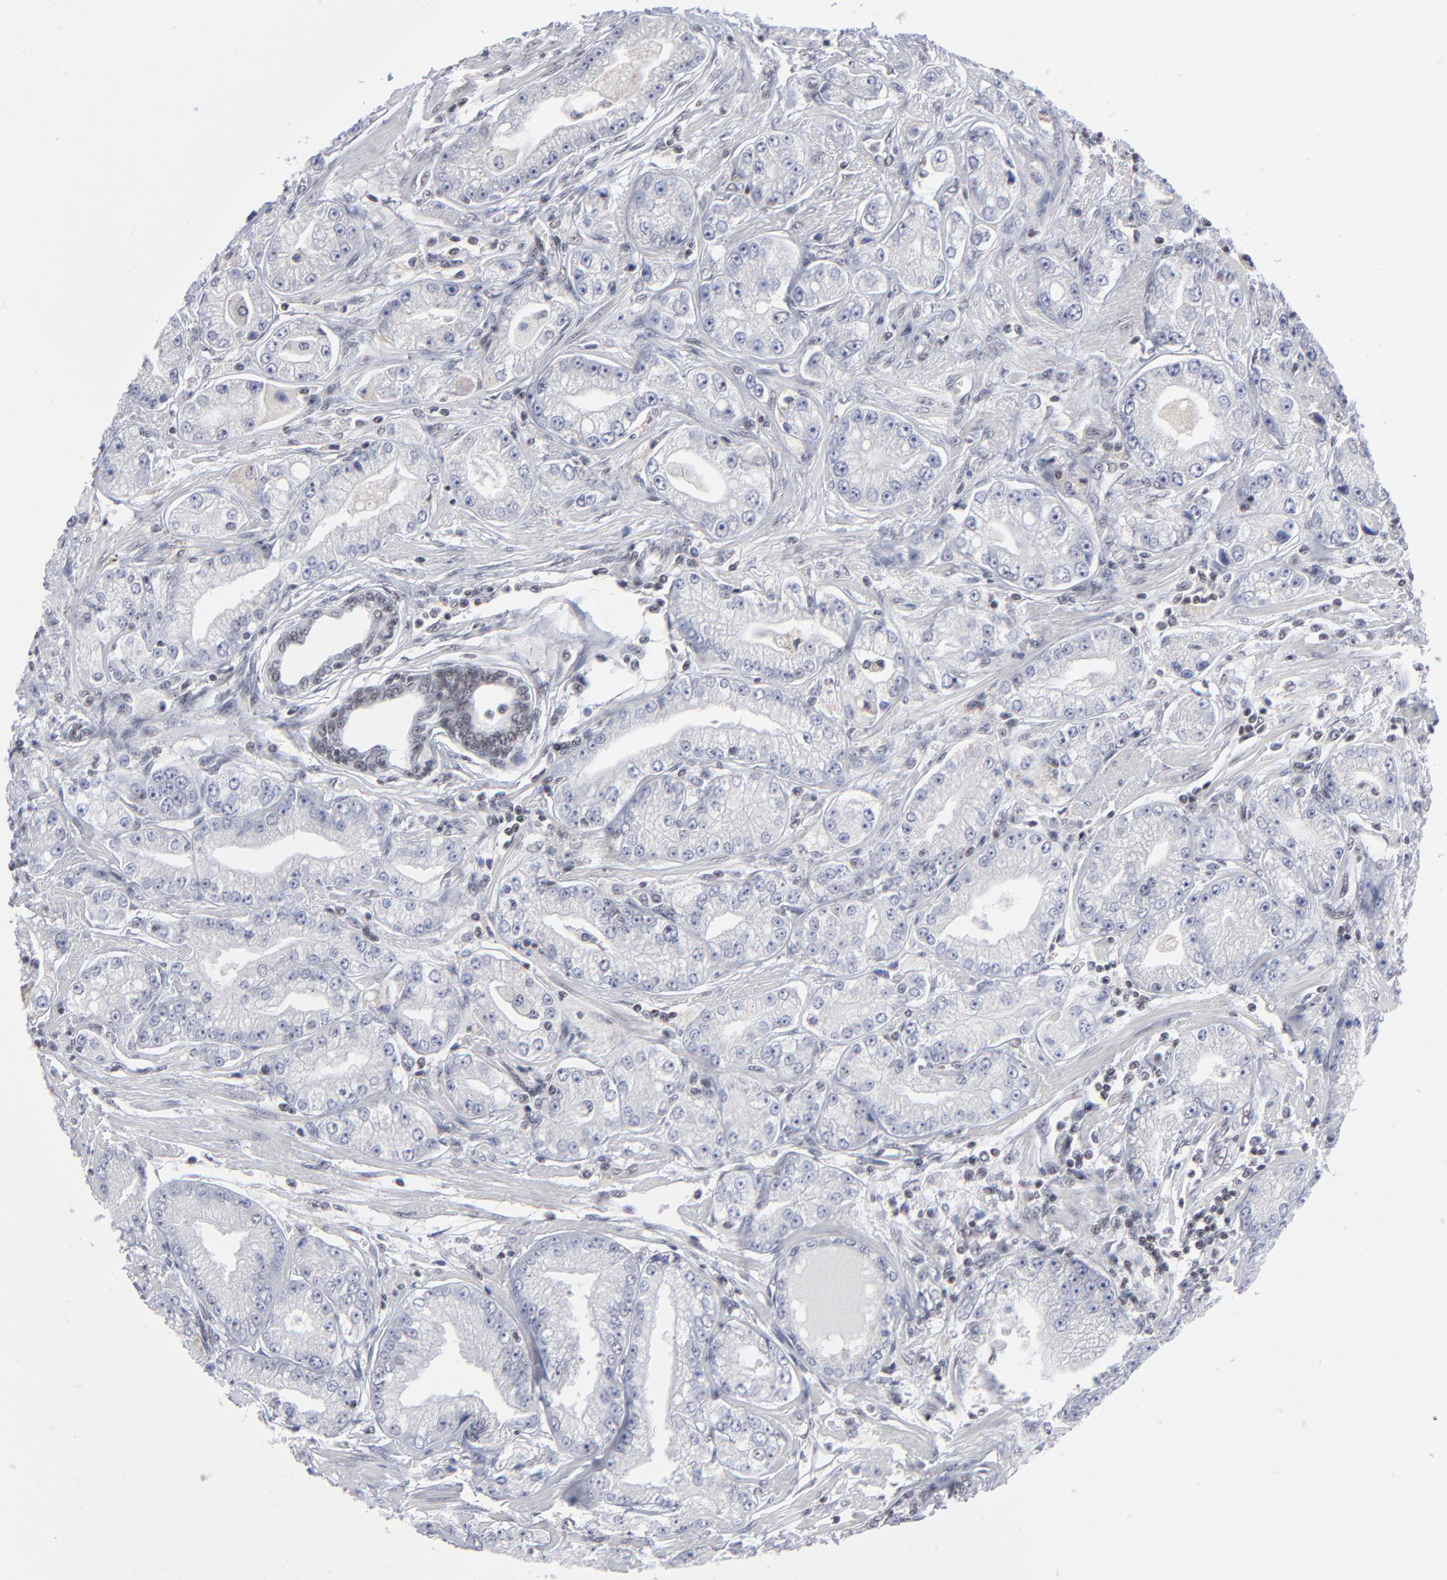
{"staining": {"intensity": "negative", "quantity": "none", "location": "none"}, "tissue": "prostate cancer", "cell_type": "Tumor cells", "image_type": "cancer", "snomed": [{"axis": "morphology", "description": "Adenocarcinoma, Medium grade"}, {"axis": "topography", "description": "Prostate"}], "caption": "High power microscopy photomicrograph of an immunohistochemistry histopathology image of medium-grade adenocarcinoma (prostate), revealing no significant positivity in tumor cells.", "gene": "SP2", "patient": {"sex": "male", "age": 72}}